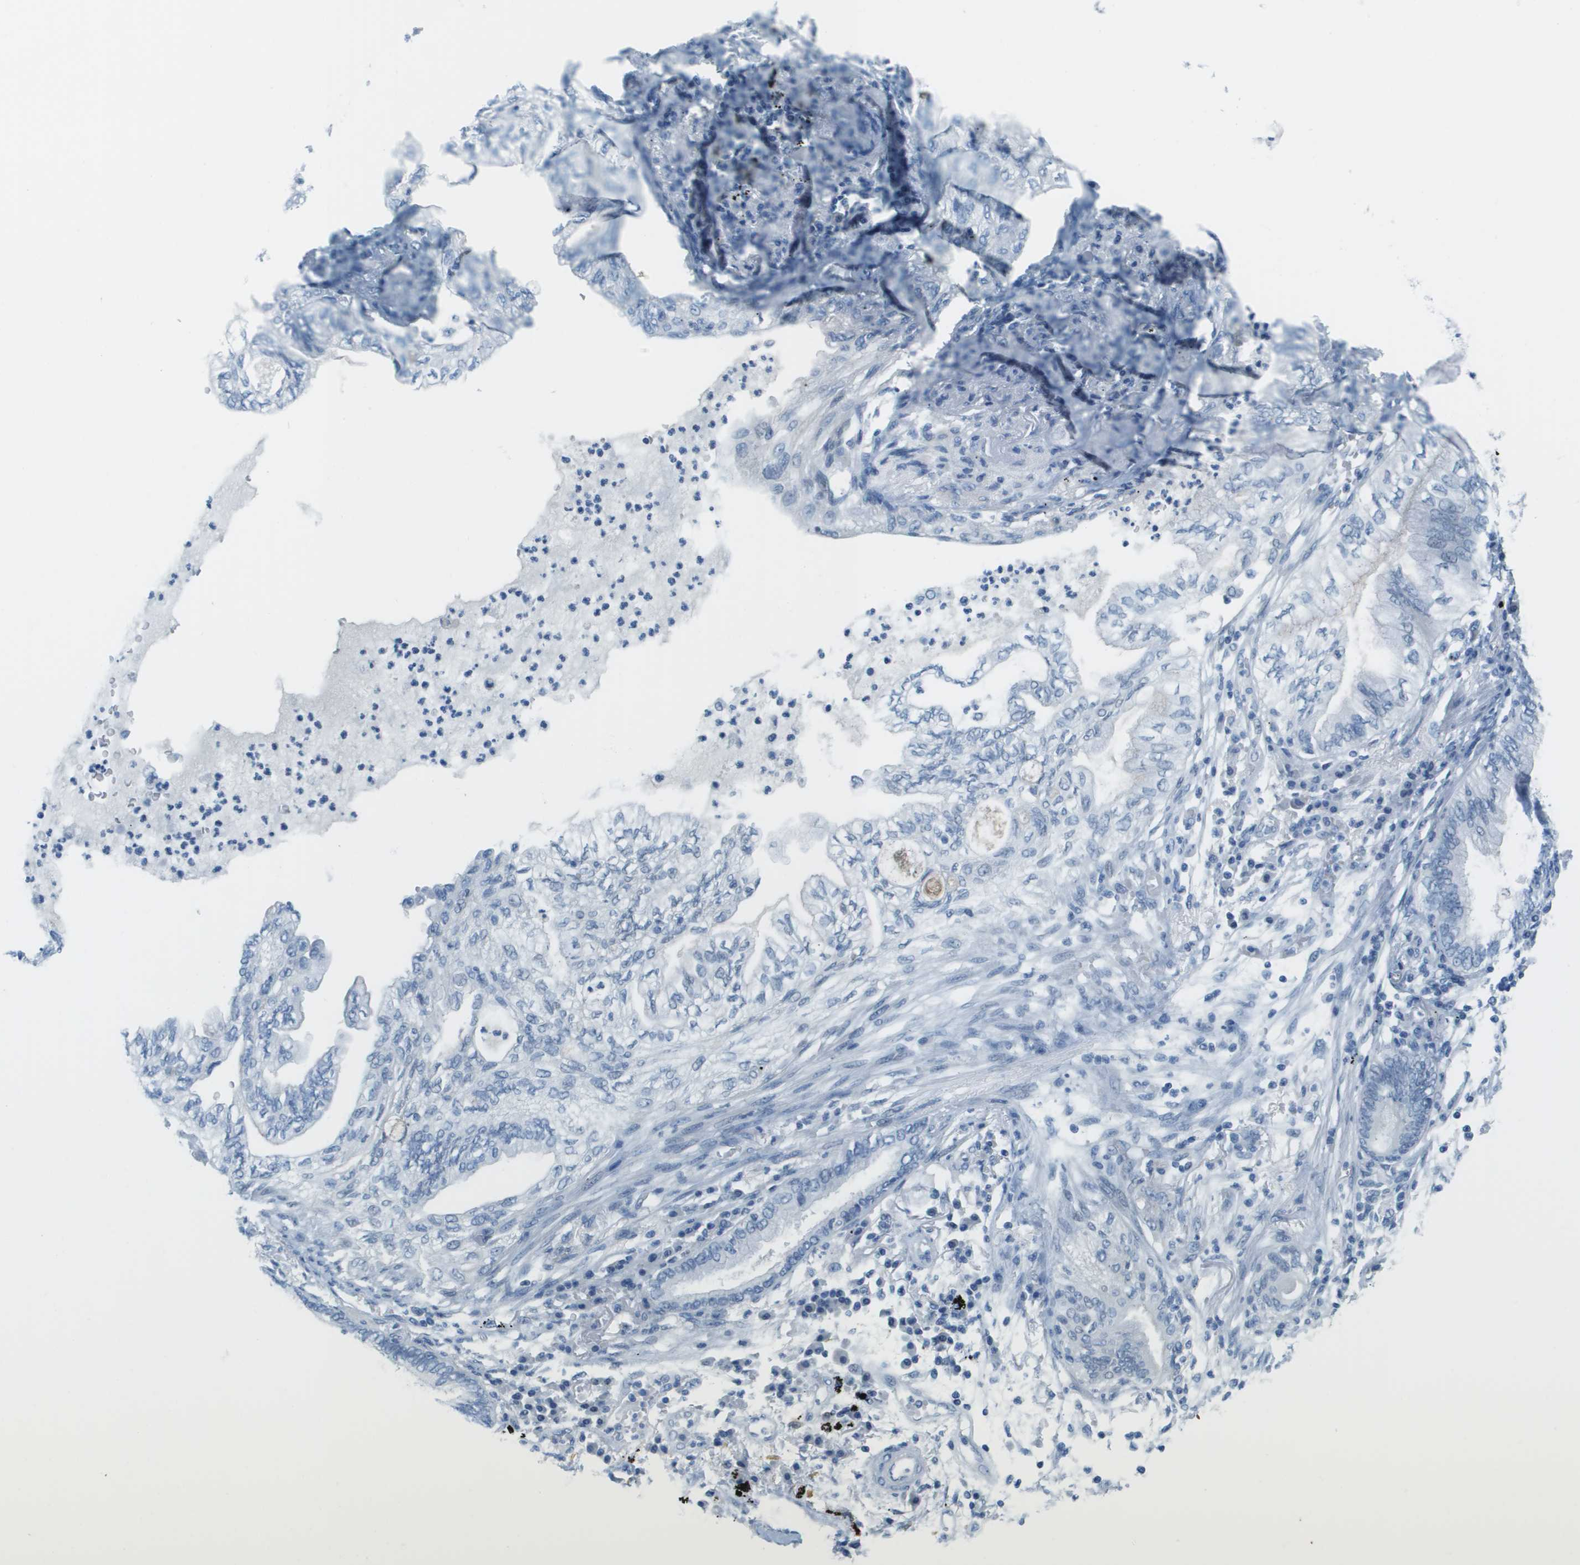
{"staining": {"intensity": "negative", "quantity": "none", "location": "none"}, "tissue": "lung cancer", "cell_type": "Tumor cells", "image_type": "cancer", "snomed": [{"axis": "morphology", "description": "Normal tissue, NOS"}, {"axis": "morphology", "description": "Adenocarcinoma, NOS"}, {"axis": "topography", "description": "Bronchus"}, {"axis": "topography", "description": "Lung"}], "caption": "This is an immunohistochemistry micrograph of lung adenocarcinoma. There is no staining in tumor cells.", "gene": "CDHR2", "patient": {"sex": "female", "age": 70}}